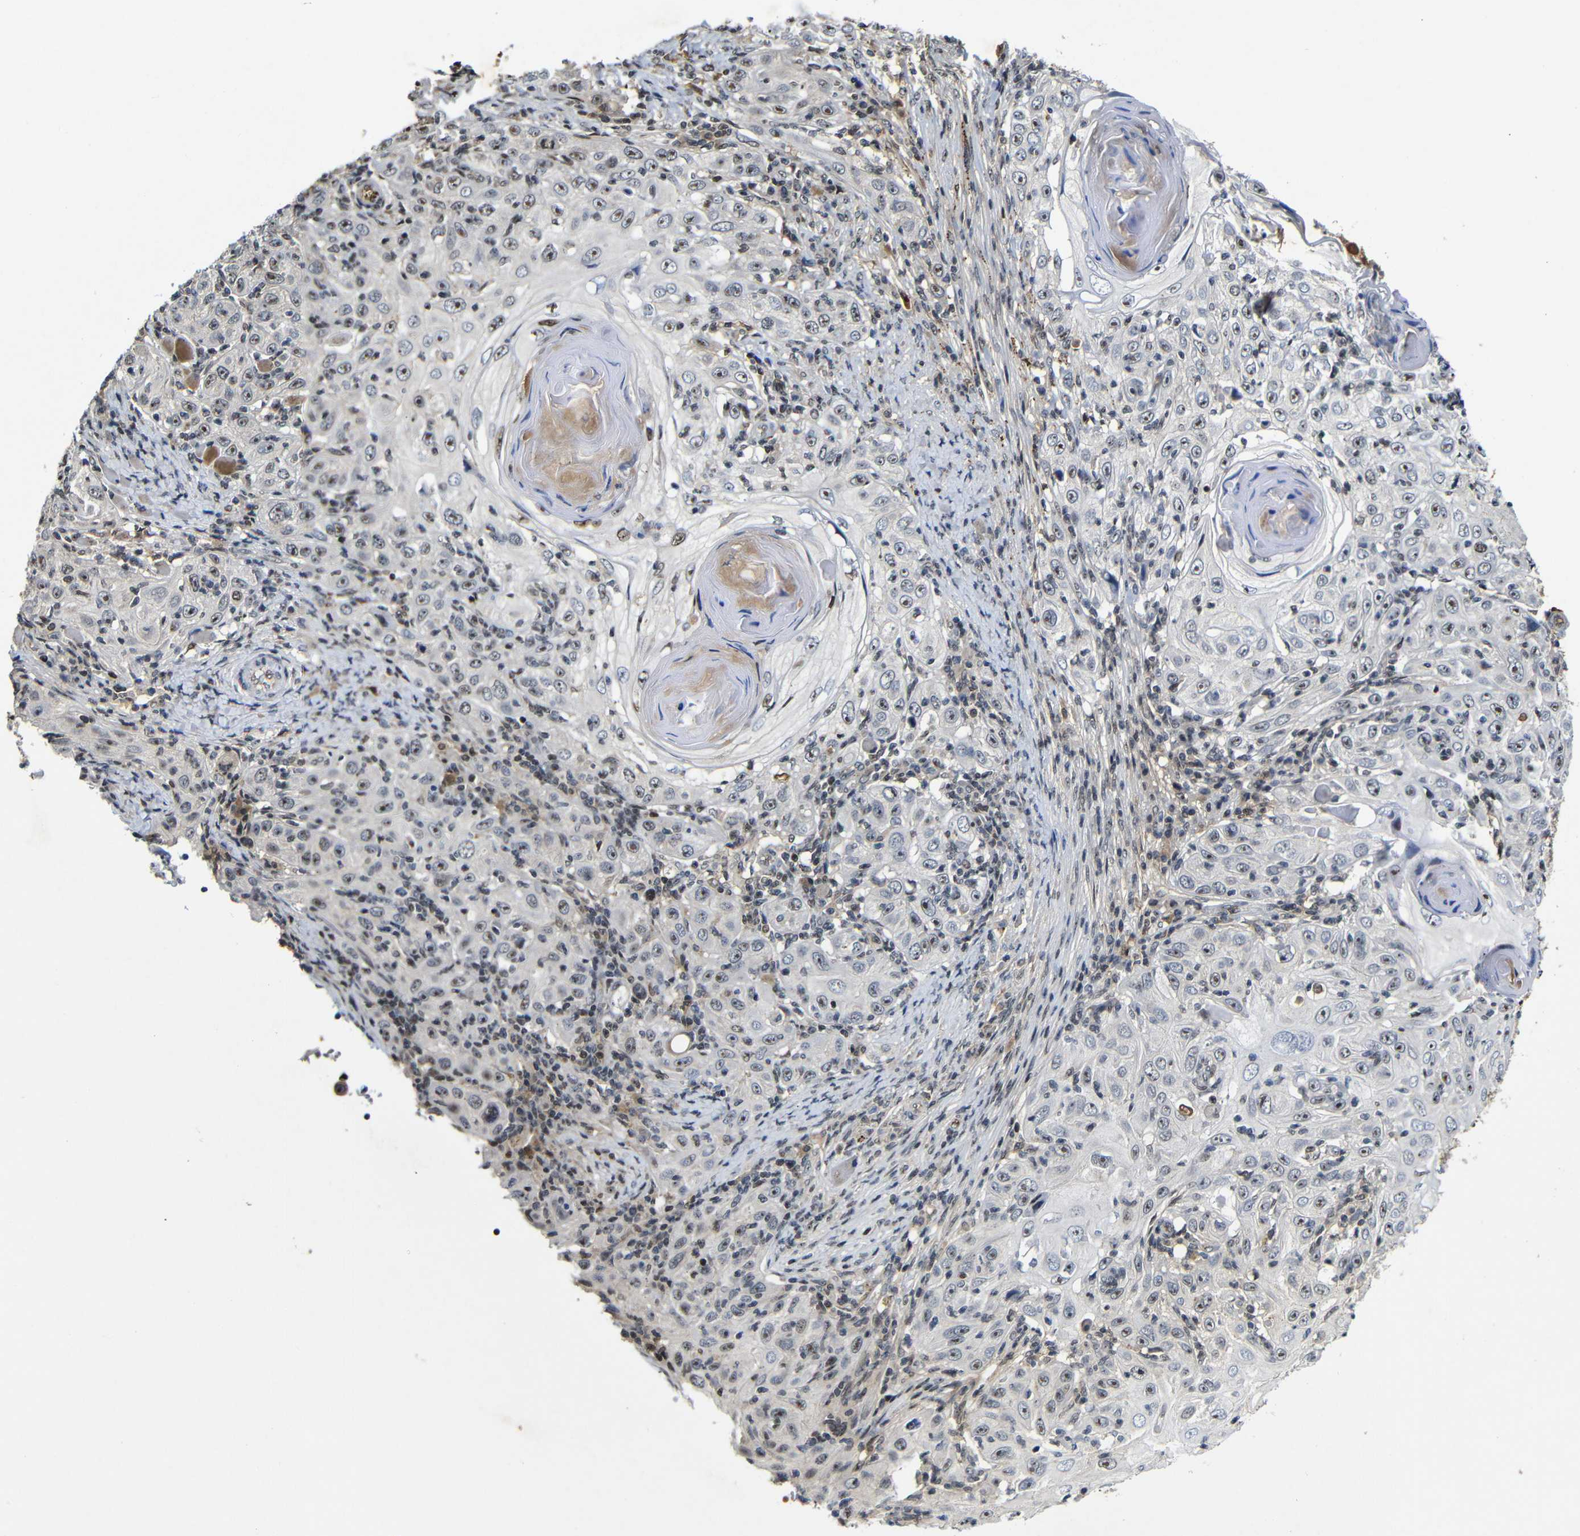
{"staining": {"intensity": "moderate", "quantity": "25%-75%", "location": "nuclear"}, "tissue": "skin cancer", "cell_type": "Tumor cells", "image_type": "cancer", "snomed": [{"axis": "morphology", "description": "Squamous cell carcinoma, NOS"}, {"axis": "topography", "description": "Skin"}], "caption": "The immunohistochemical stain labels moderate nuclear expression in tumor cells of skin cancer (squamous cell carcinoma) tissue. The staining is performed using DAB brown chromogen to label protein expression. The nuclei are counter-stained blue using hematoxylin.", "gene": "MYC", "patient": {"sex": "female", "age": 88}}